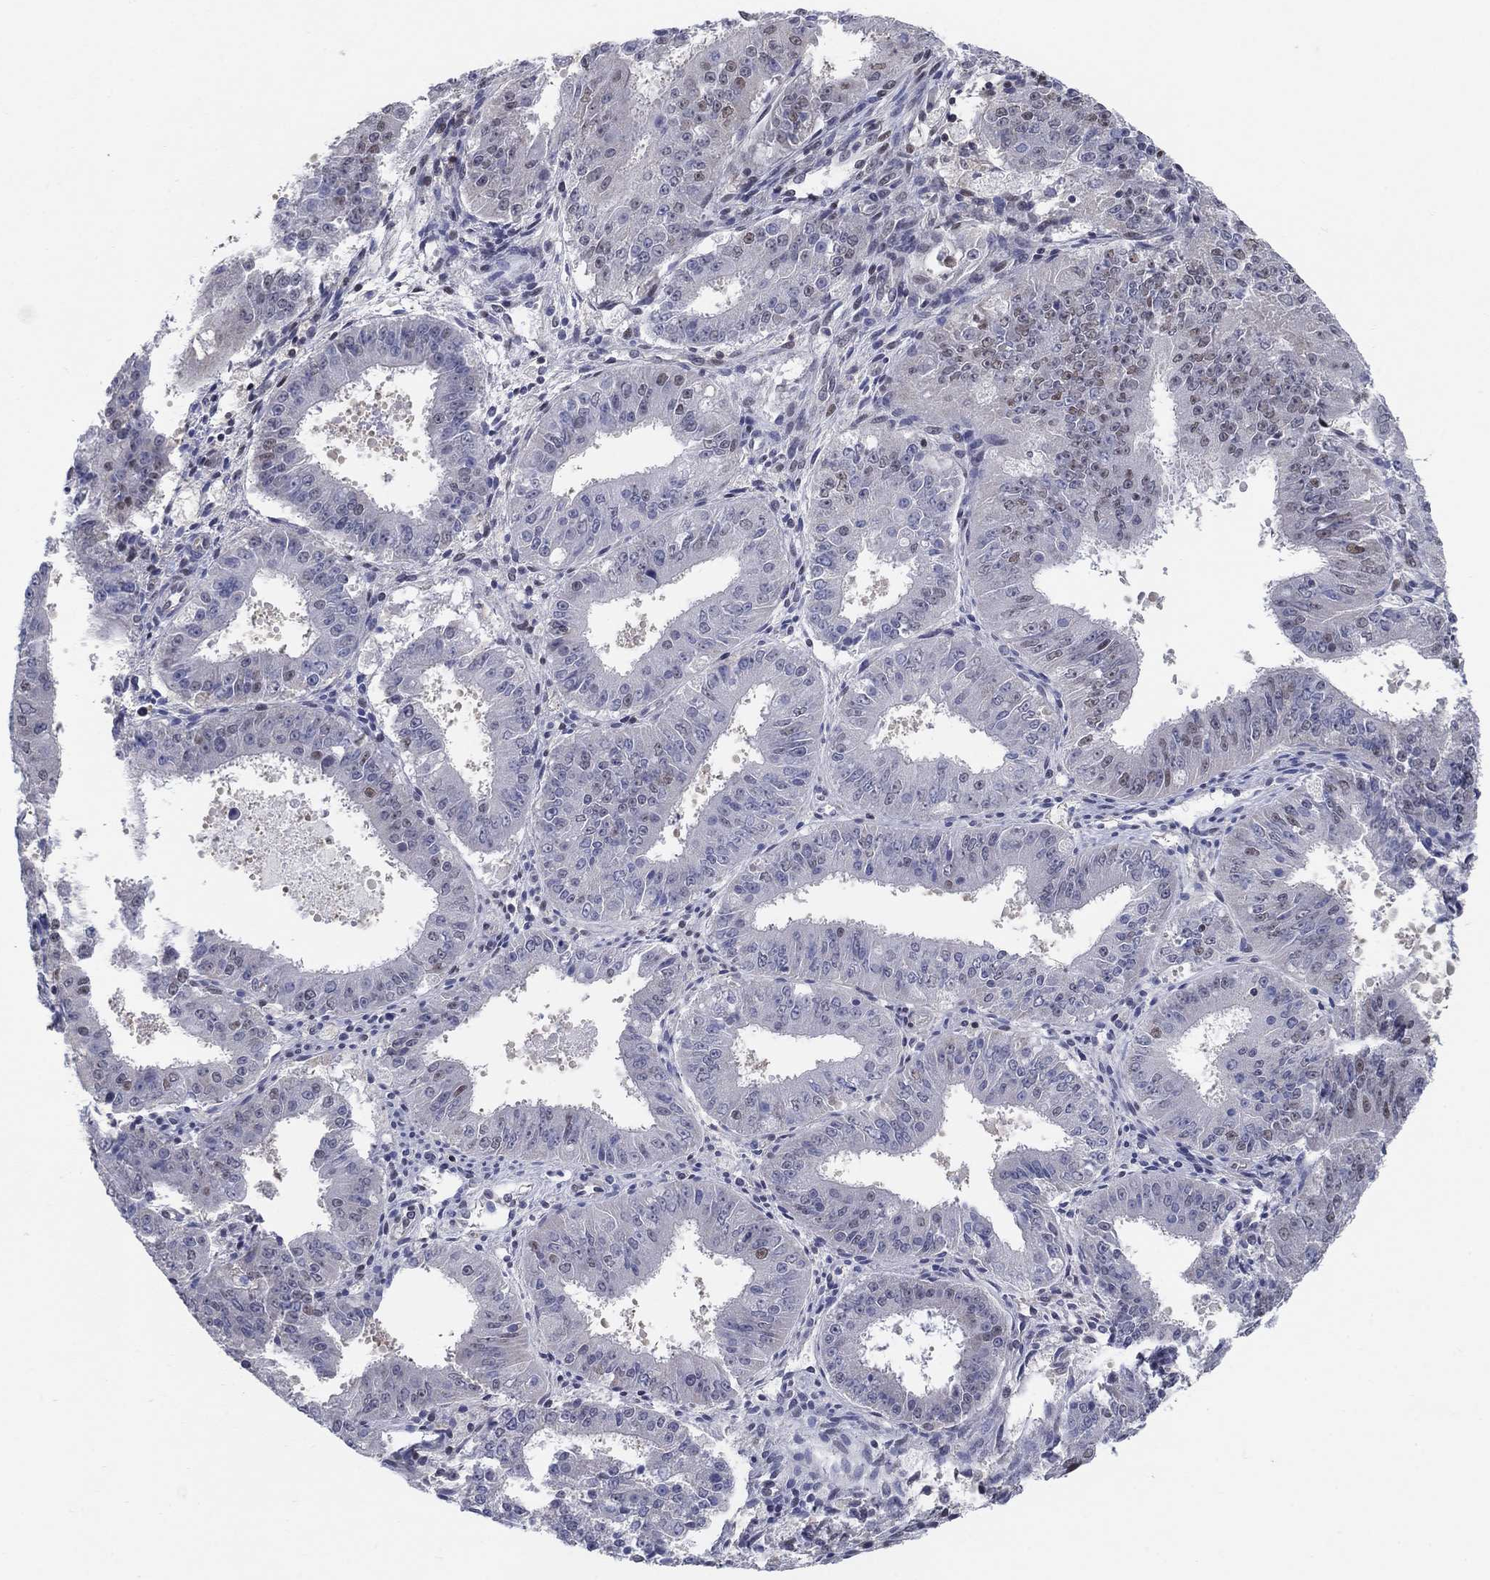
{"staining": {"intensity": "negative", "quantity": "none", "location": "none"}, "tissue": "ovarian cancer", "cell_type": "Tumor cells", "image_type": "cancer", "snomed": [{"axis": "morphology", "description": "Carcinoma, endometroid"}, {"axis": "topography", "description": "Ovary"}], "caption": "This photomicrograph is of ovarian cancer stained with IHC to label a protein in brown with the nuclei are counter-stained blue. There is no positivity in tumor cells.", "gene": "CENPE", "patient": {"sex": "female", "age": 42}}